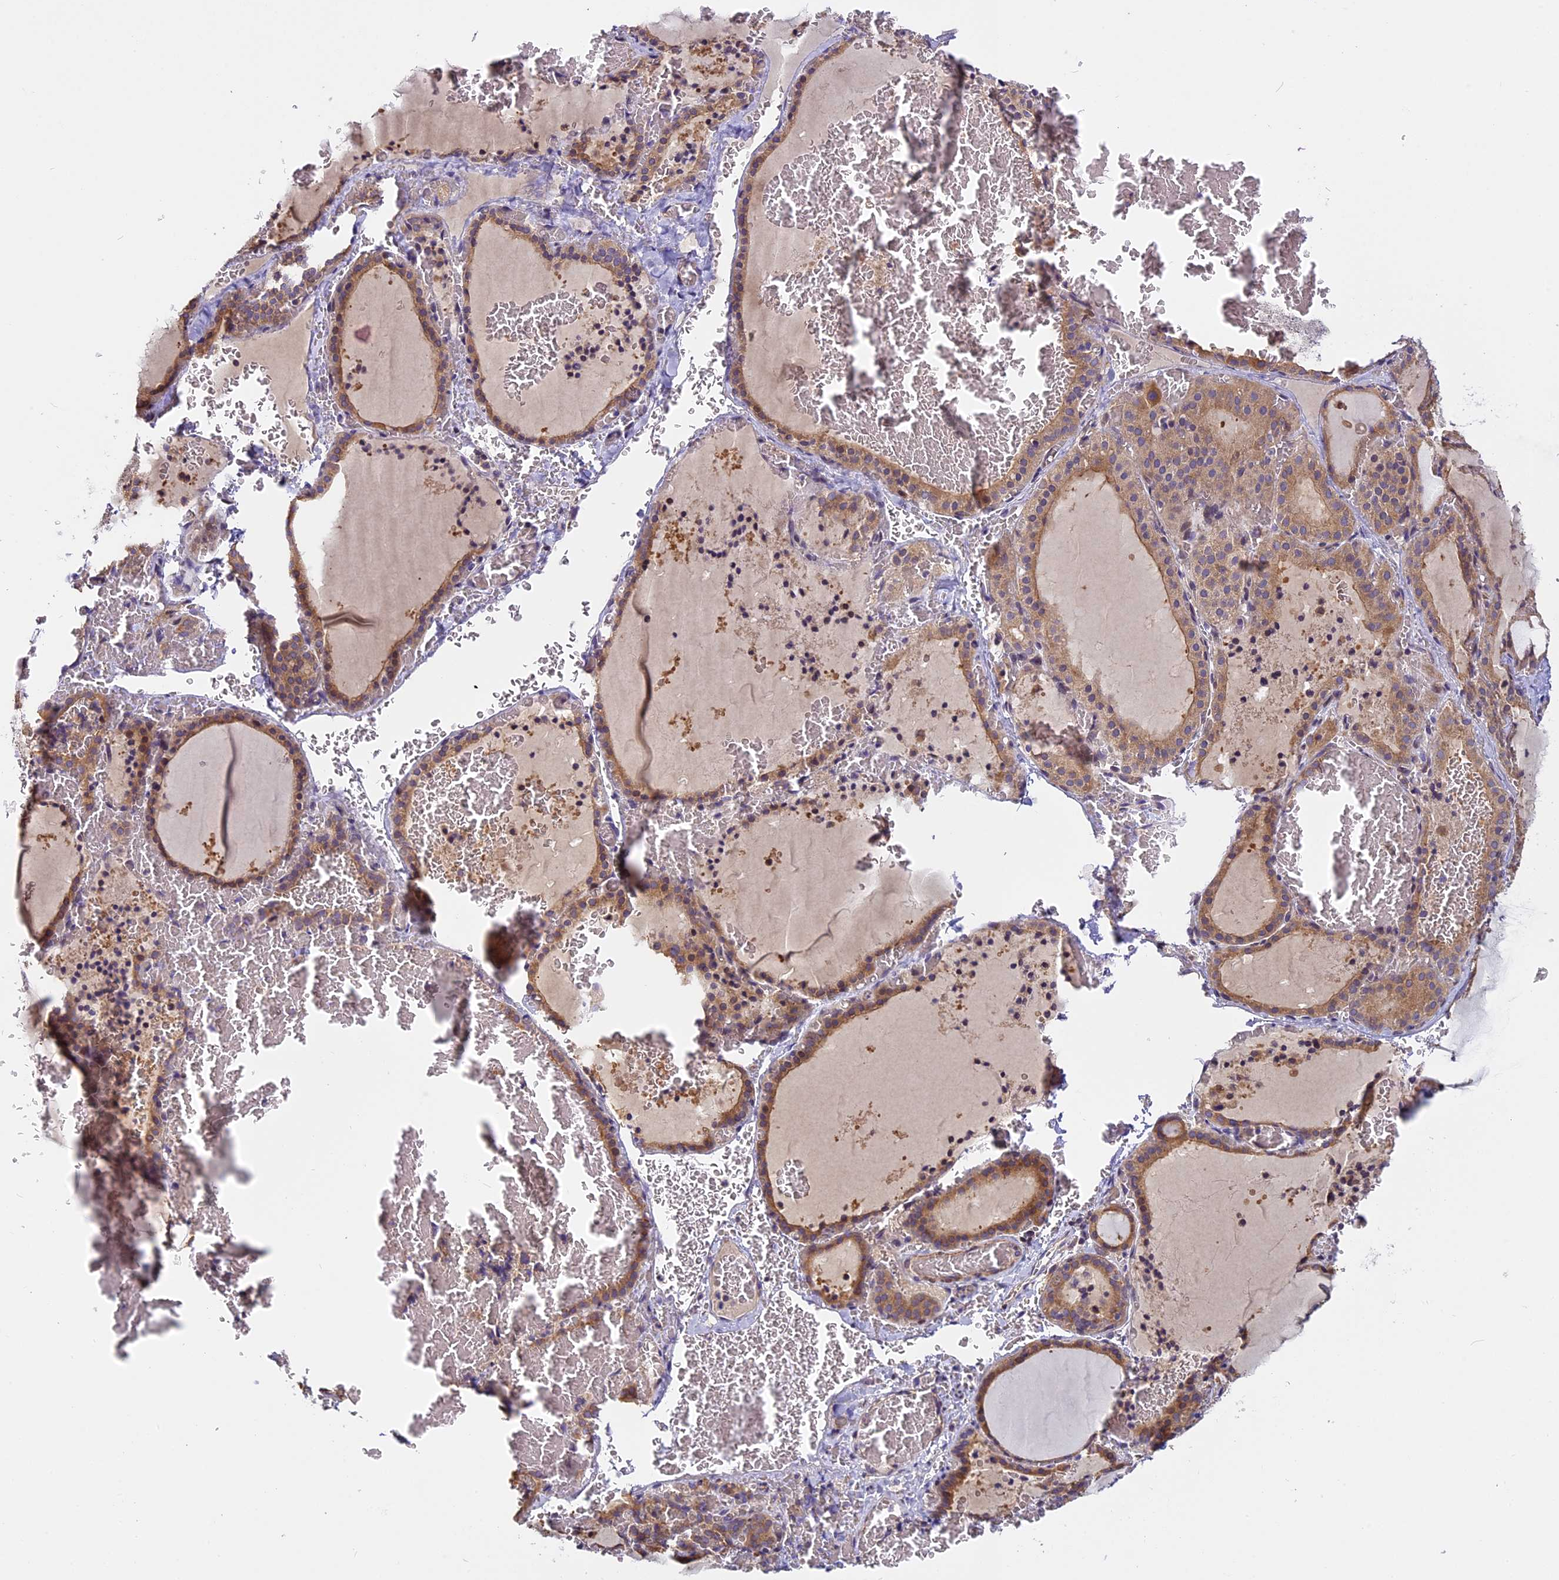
{"staining": {"intensity": "moderate", "quantity": ">75%", "location": "cytoplasmic/membranous"}, "tissue": "thyroid gland", "cell_type": "Glandular cells", "image_type": "normal", "snomed": [{"axis": "morphology", "description": "Normal tissue, NOS"}, {"axis": "topography", "description": "Thyroid gland"}], "caption": "Immunohistochemical staining of normal human thyroid gland exhibits moderate cytoplasmic/membranous protein staining in about >75% of glandular cells.", "gene": "FAM98C", "patient": {"sex": "female", "age": 39}}